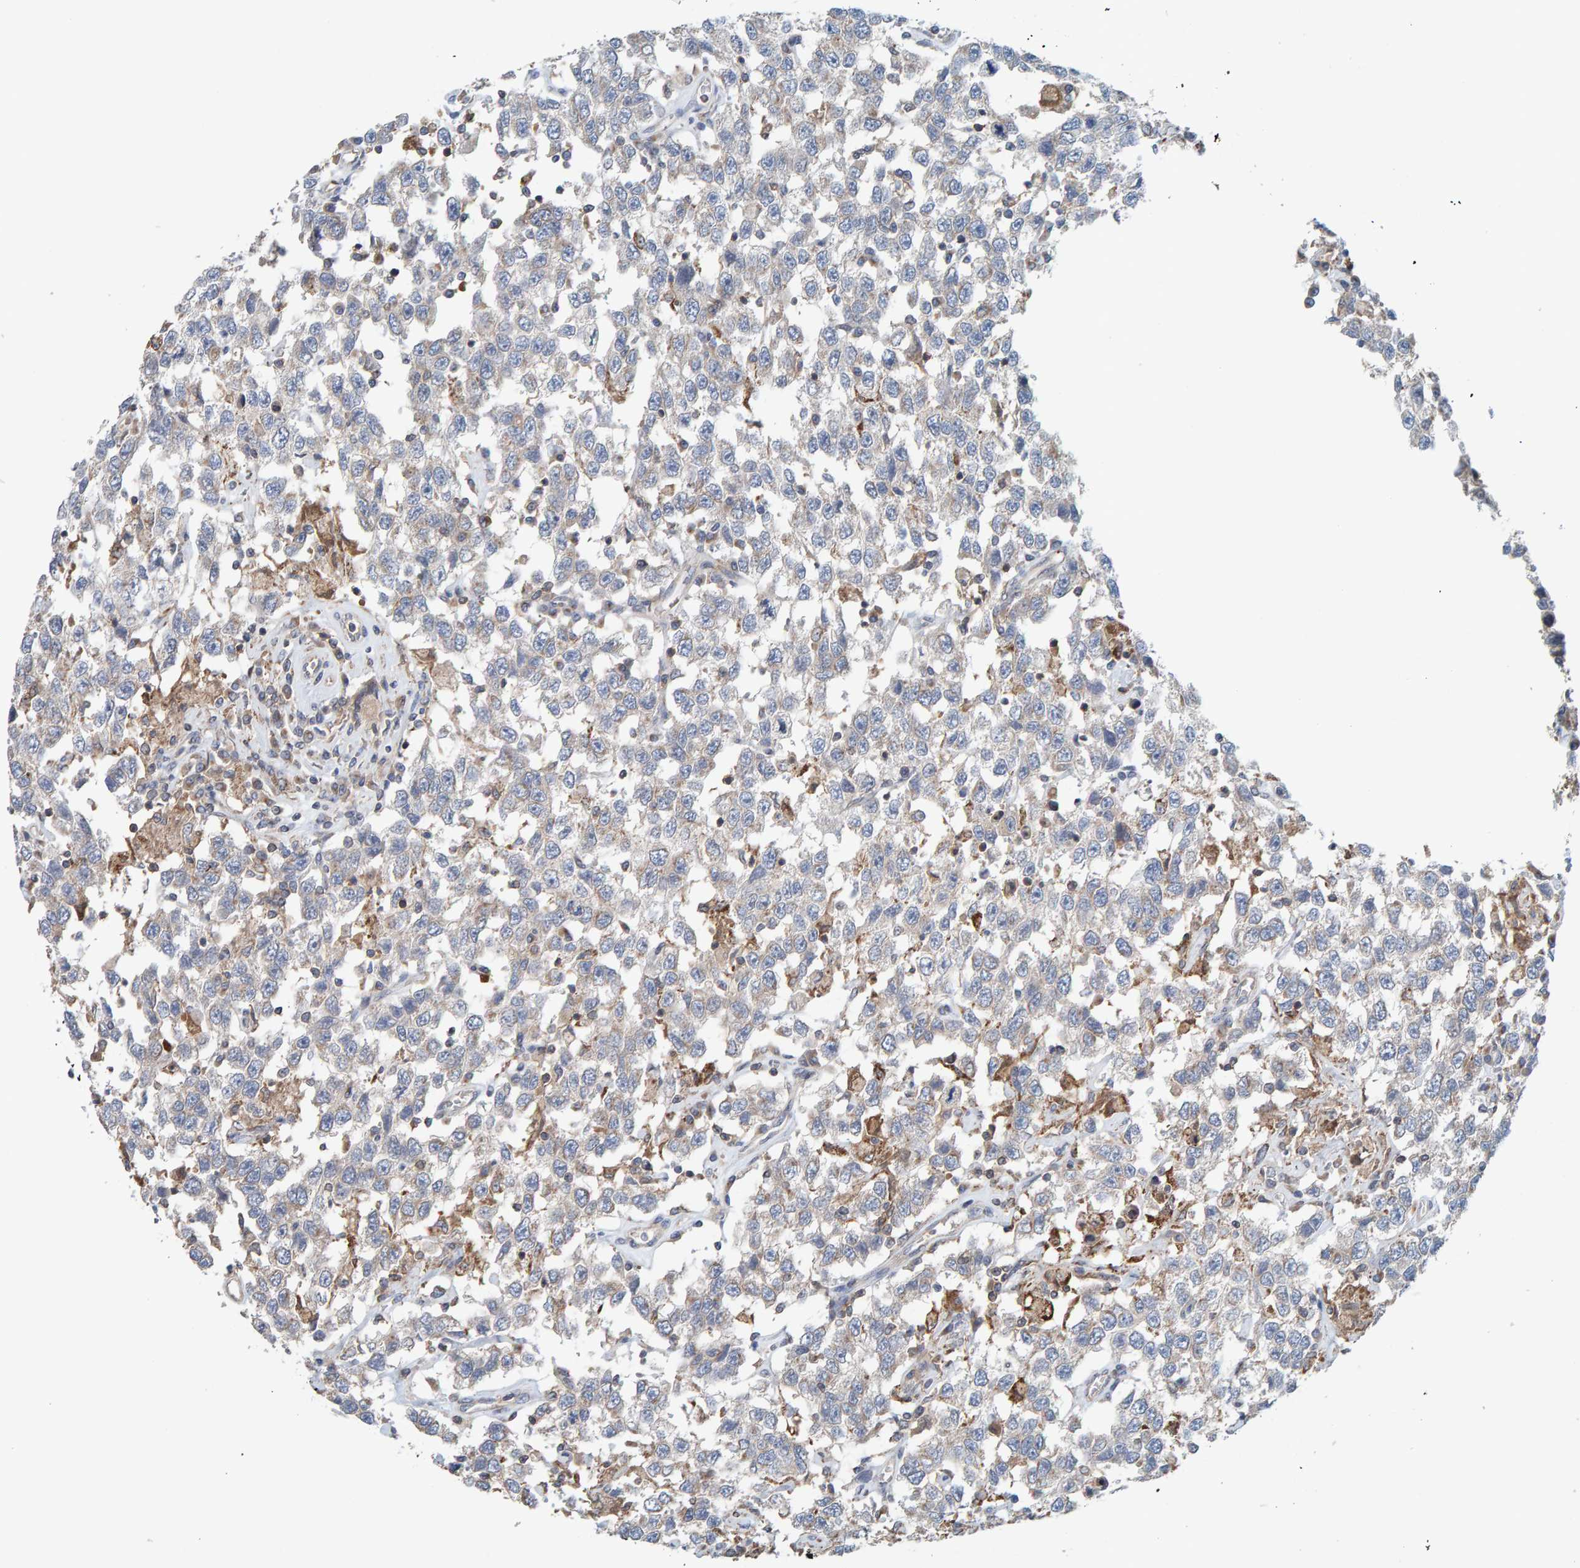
{"staining": {"intensity": "weak", "quantity": "<25%", "location": "cytoplasmic/membranous"}, "tissue": "testis cancer", "cell_type": "Tumor cells", "image_type": "cancer", "snomed": [{"axis": "morphology", "description": "Seminoma, NOS"}, {"axis": "topography", "description": "Testis"}], "caption": "A high-resolution photomicrograph shows immunohistochemistry (IHC) staining of testis cancer (seminoma), which exhibits no significant expression in tumor cells. Nuclei are stained in blue.", "gene": "UBAP1", "patient": {"sex": "male", "age": 41}}